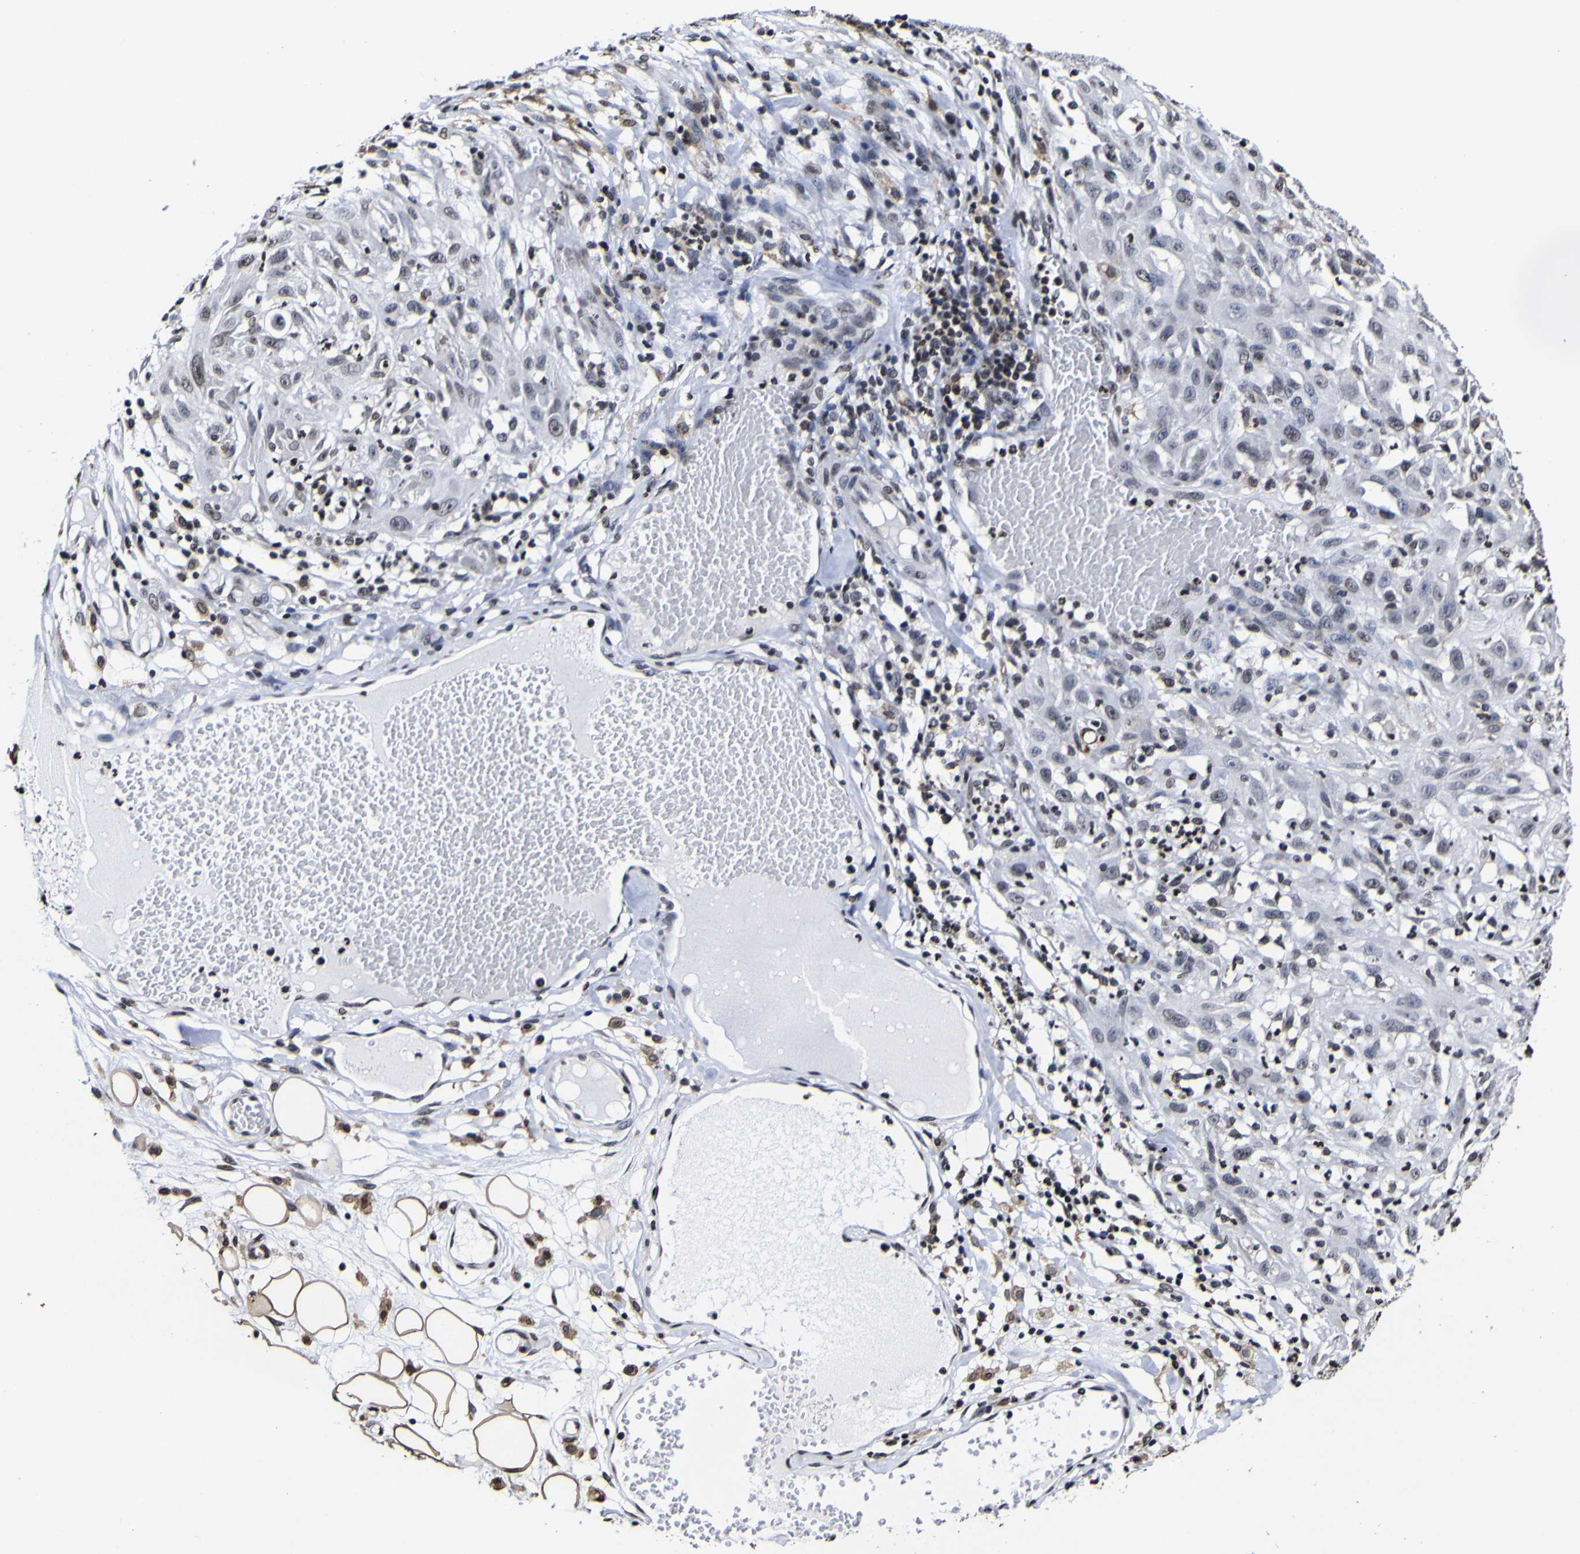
{"staining": {"intensity": "moderate", "quantity": "<25%", "location": "nuclear"}, "tissue": "skin cancer", "cell_type": "Tumor cells", "image_type": "cancer", "snomed": [{"axis": "morphology", "description": "Squamous cell carcinoma, NOS"}, {"axis": "topography", "description": "Skin"}], "caption": "Skin squamous cell carcinoma stained with DAB (3,3'-diaminobenzidine) immunohistochemistry (IHC) exhibits low levels of moderate nuclear staining in about <25% of tumor cells.", "gene": "PIAS1", "patient": {"sex": "male", "age": 75}}